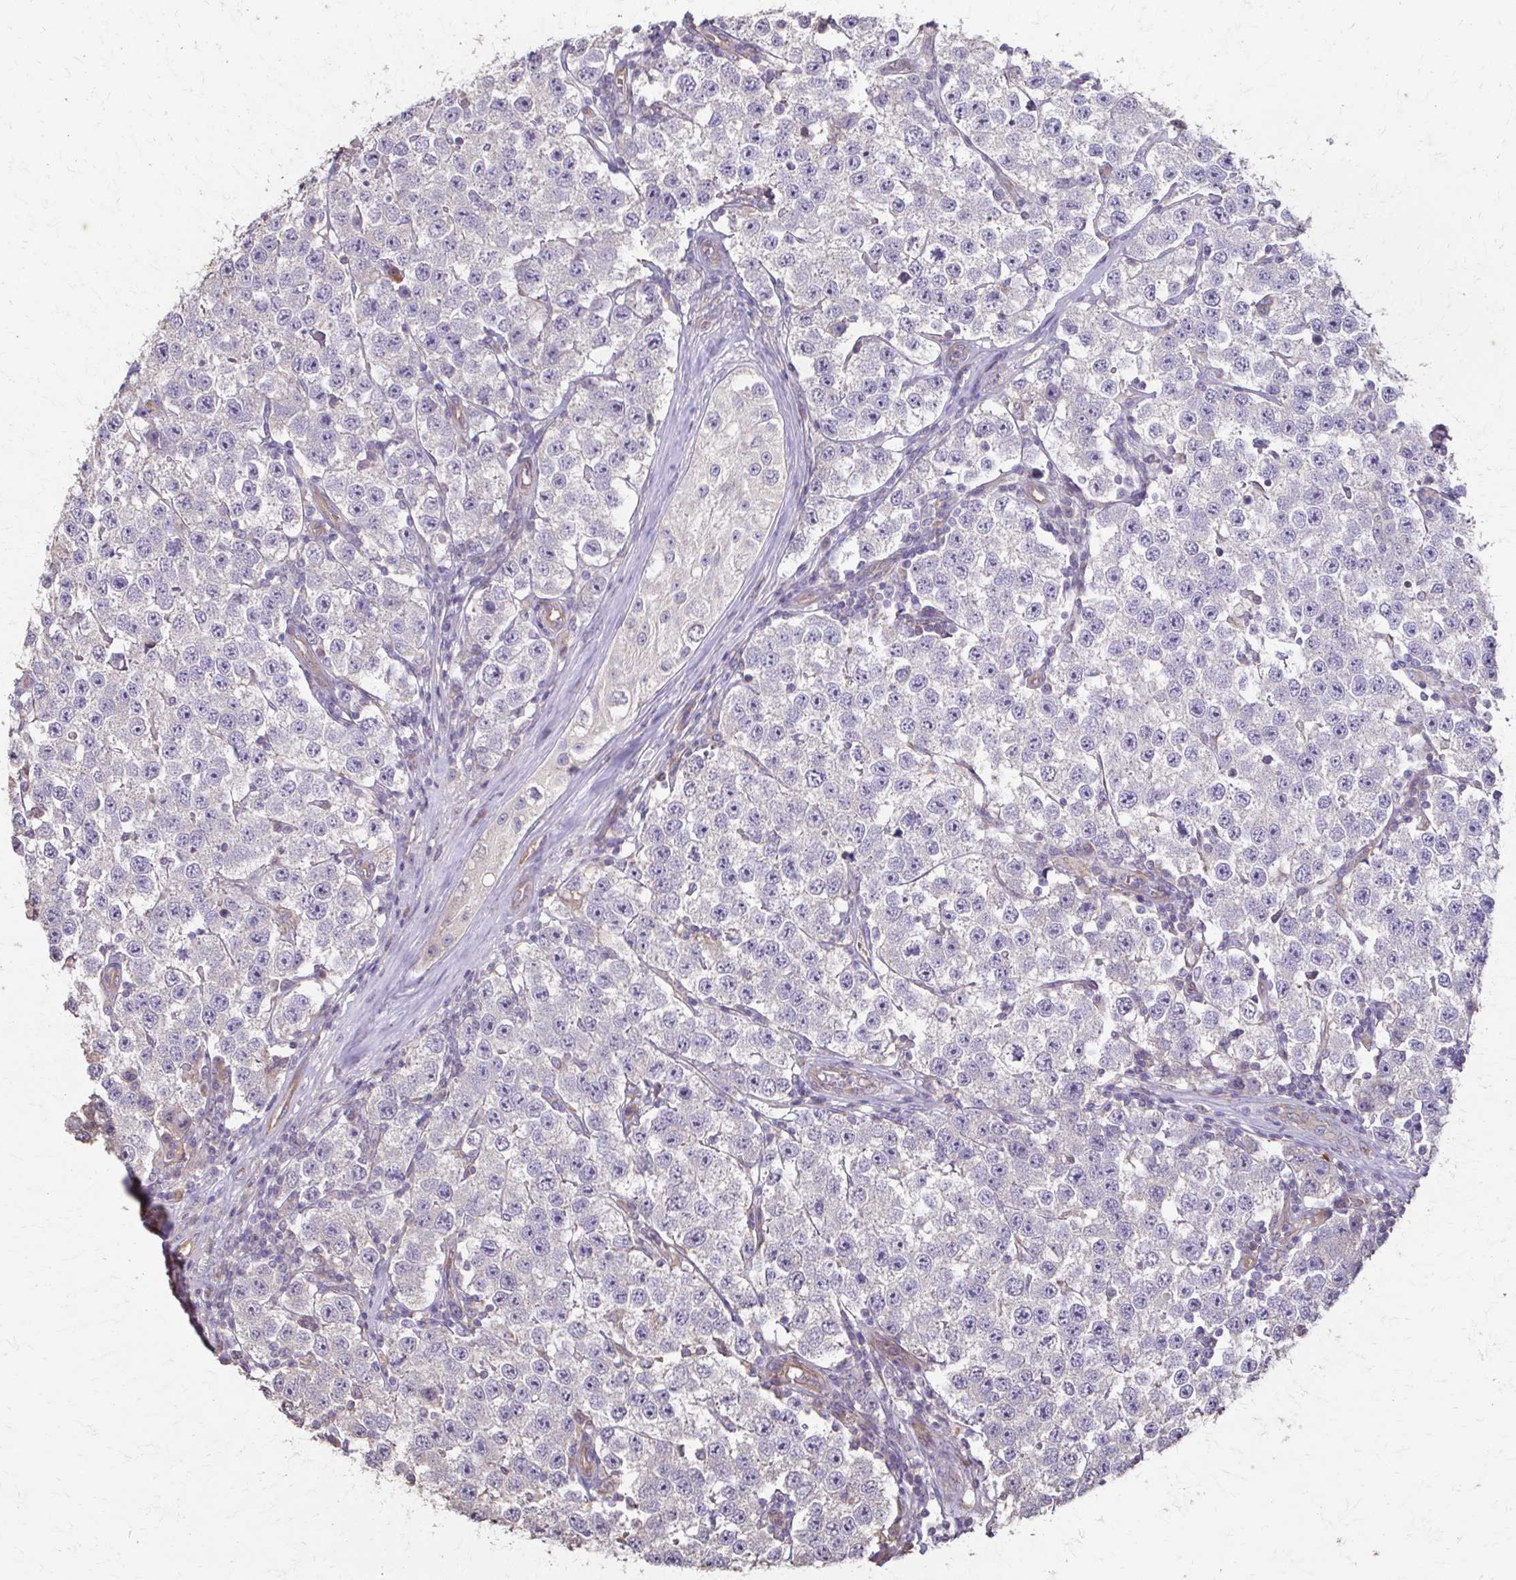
{"staining": {"intensity": "negative", "quantity": "none", "location": "none"}, "tissue": "testis cancer", "cell_type": "Tumor cells", "image_type": "cancer", "snomed": [{"axis": "morphology", "description": "Seminoma, NOS"}, {"axis": "topography", "description": "Testis"}], "caption": "DAB (3,3'-diaminobenzidine) immunohistochemical staining of human testis cancer (seminoma) shows no significant staining in tumor cells.", "gene": "IL18BP", "patient": {"sex": "male", "age": 34}}